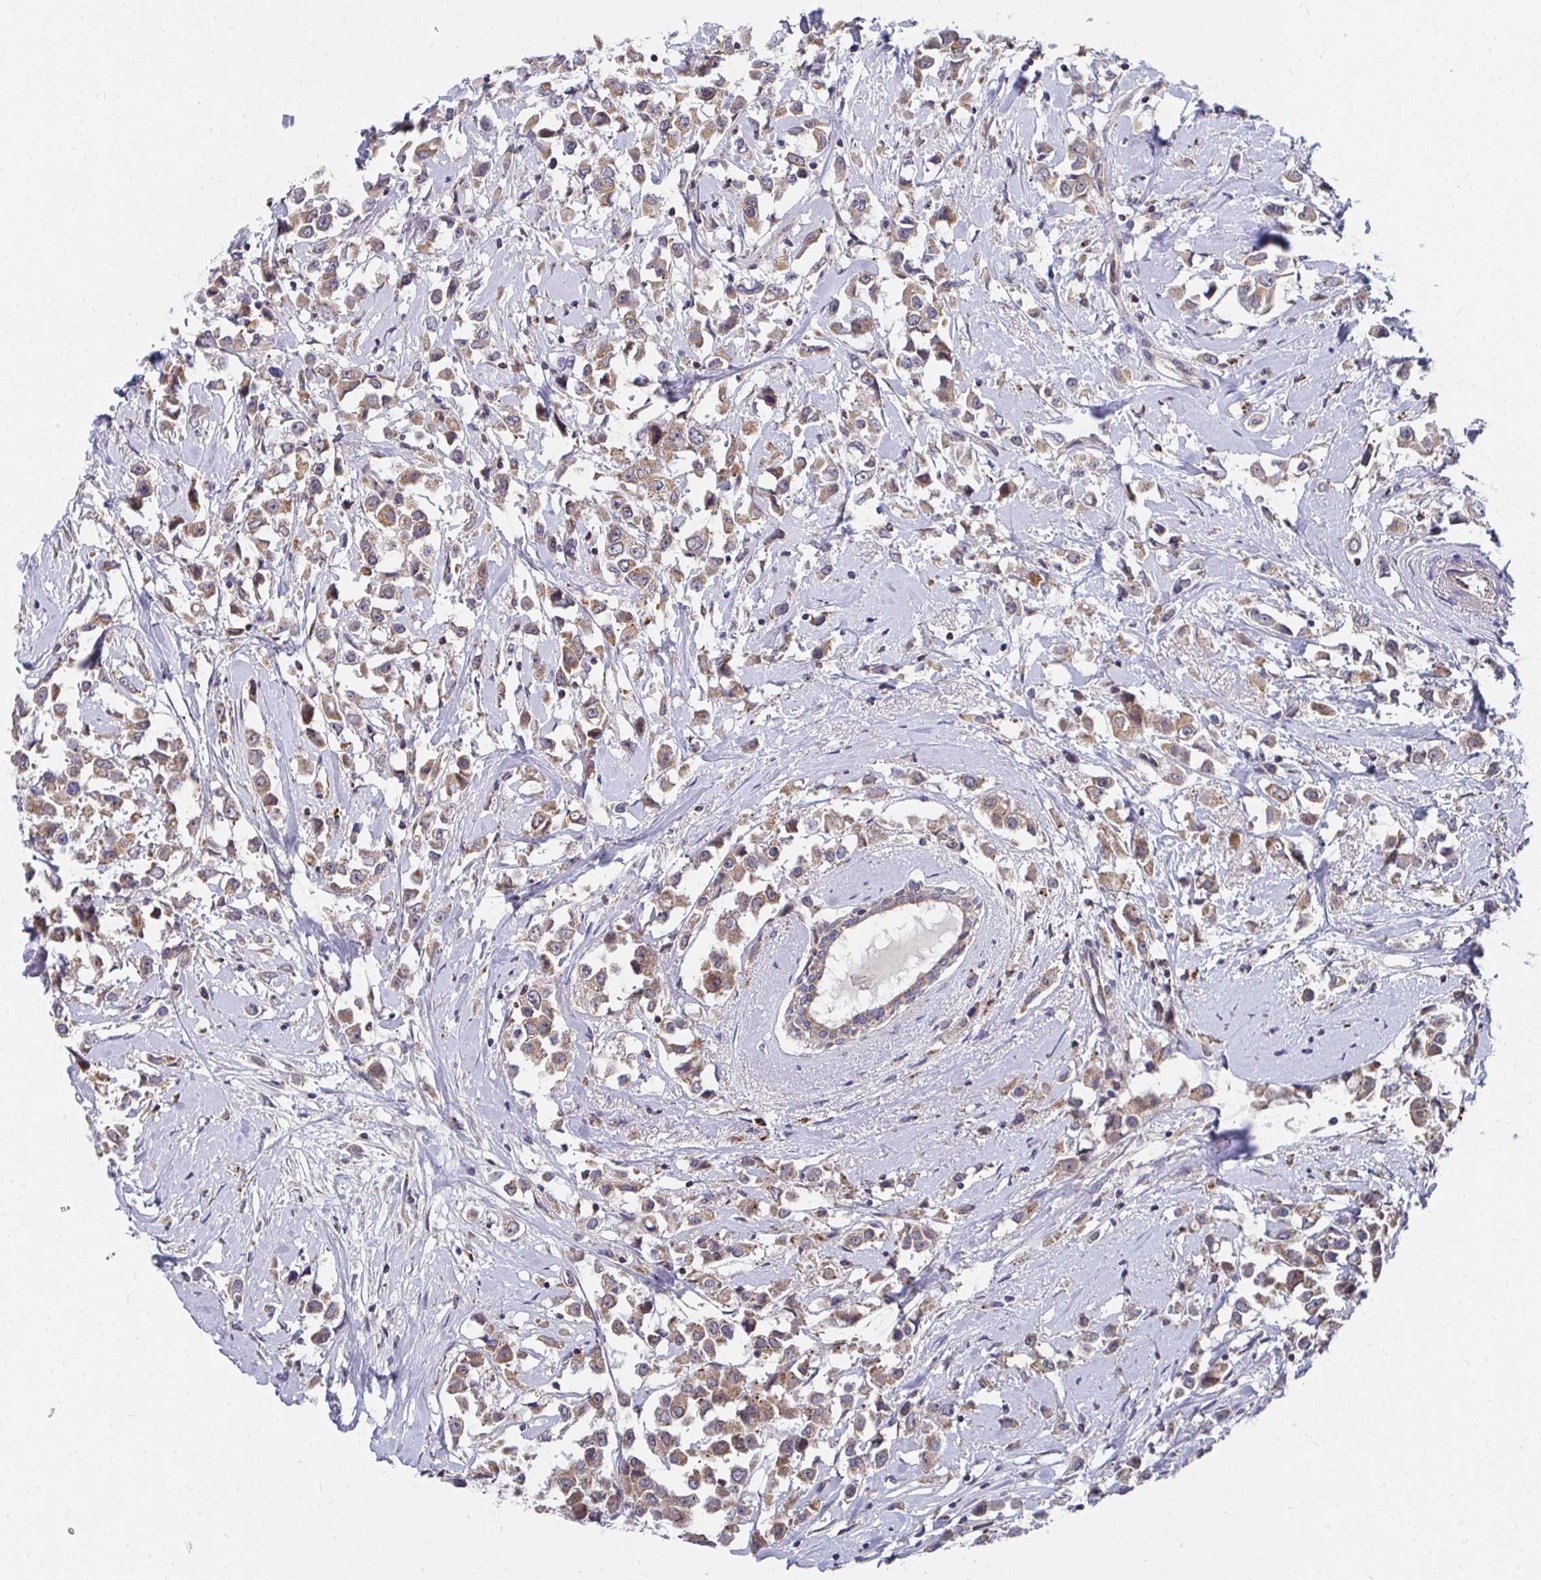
{"staining": {"intensity": "moderate", "quantity": ">75%", "location": "cytoplasmic/membranous"}, "tissue": "breast cancer", "cell_type": "Tumor cells", "image_type": "cancer", "snomed": [{"axis": "morphology", "description": "Duct carcinoma"}, {"axis": "topography", "description": "Breast"}], "caption": "Breast invasive ductal carcinoma stained with immunohistochemistry (IHC) displays moderate cytoplasmic/membranous expression in about >75% of tumor cells. Using DAB (3,3'-diaminobenzidine) (brown) and hematoxylin (blue) stains, captured at high magnification using brightfield microscopy.", "gene": "PEX3", "patient": {"sex": "female", "age": 61}}